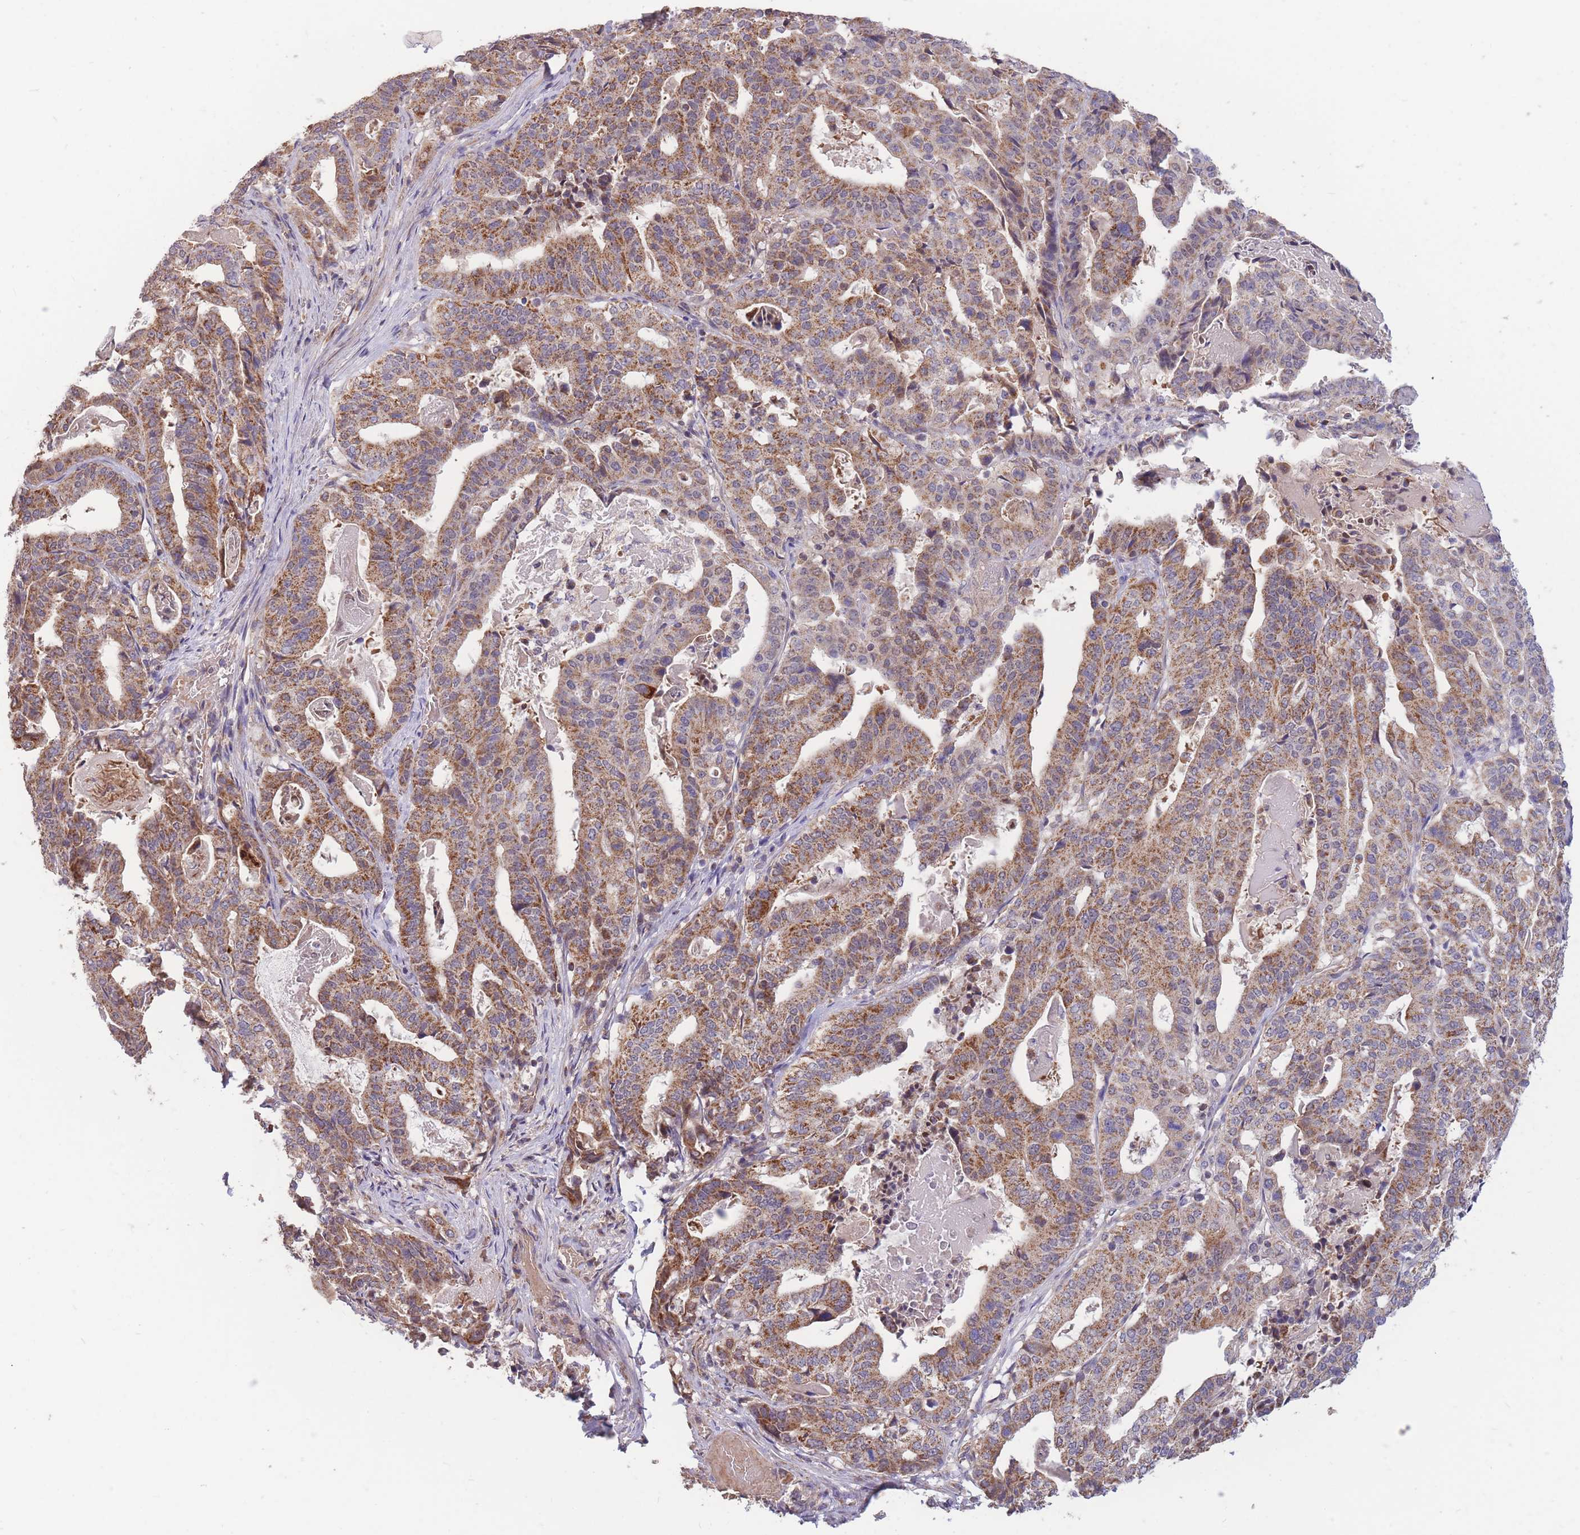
{"staining": {"intensity": "moderate", "quantity": ">75%", "location": "cytoplasmic/membranous"}, "tissue": "stomach cancer", "cell_type": "Tumor cells", "image_type": "cancer", "snomed": [{"axis": "morphology", "description": "Adenocarcinoma, NOS"}, {"axis": "topography", "description": "Stomach"}], "caption": "Brown immunohistochemical staining in human adenocarcinoma (stomach) displays moderate cytoplasmic/membranous expression in about >75% of tumor cells.", "gene": "PTPMT1", "patient": {"sex": "male", "age": 48}}